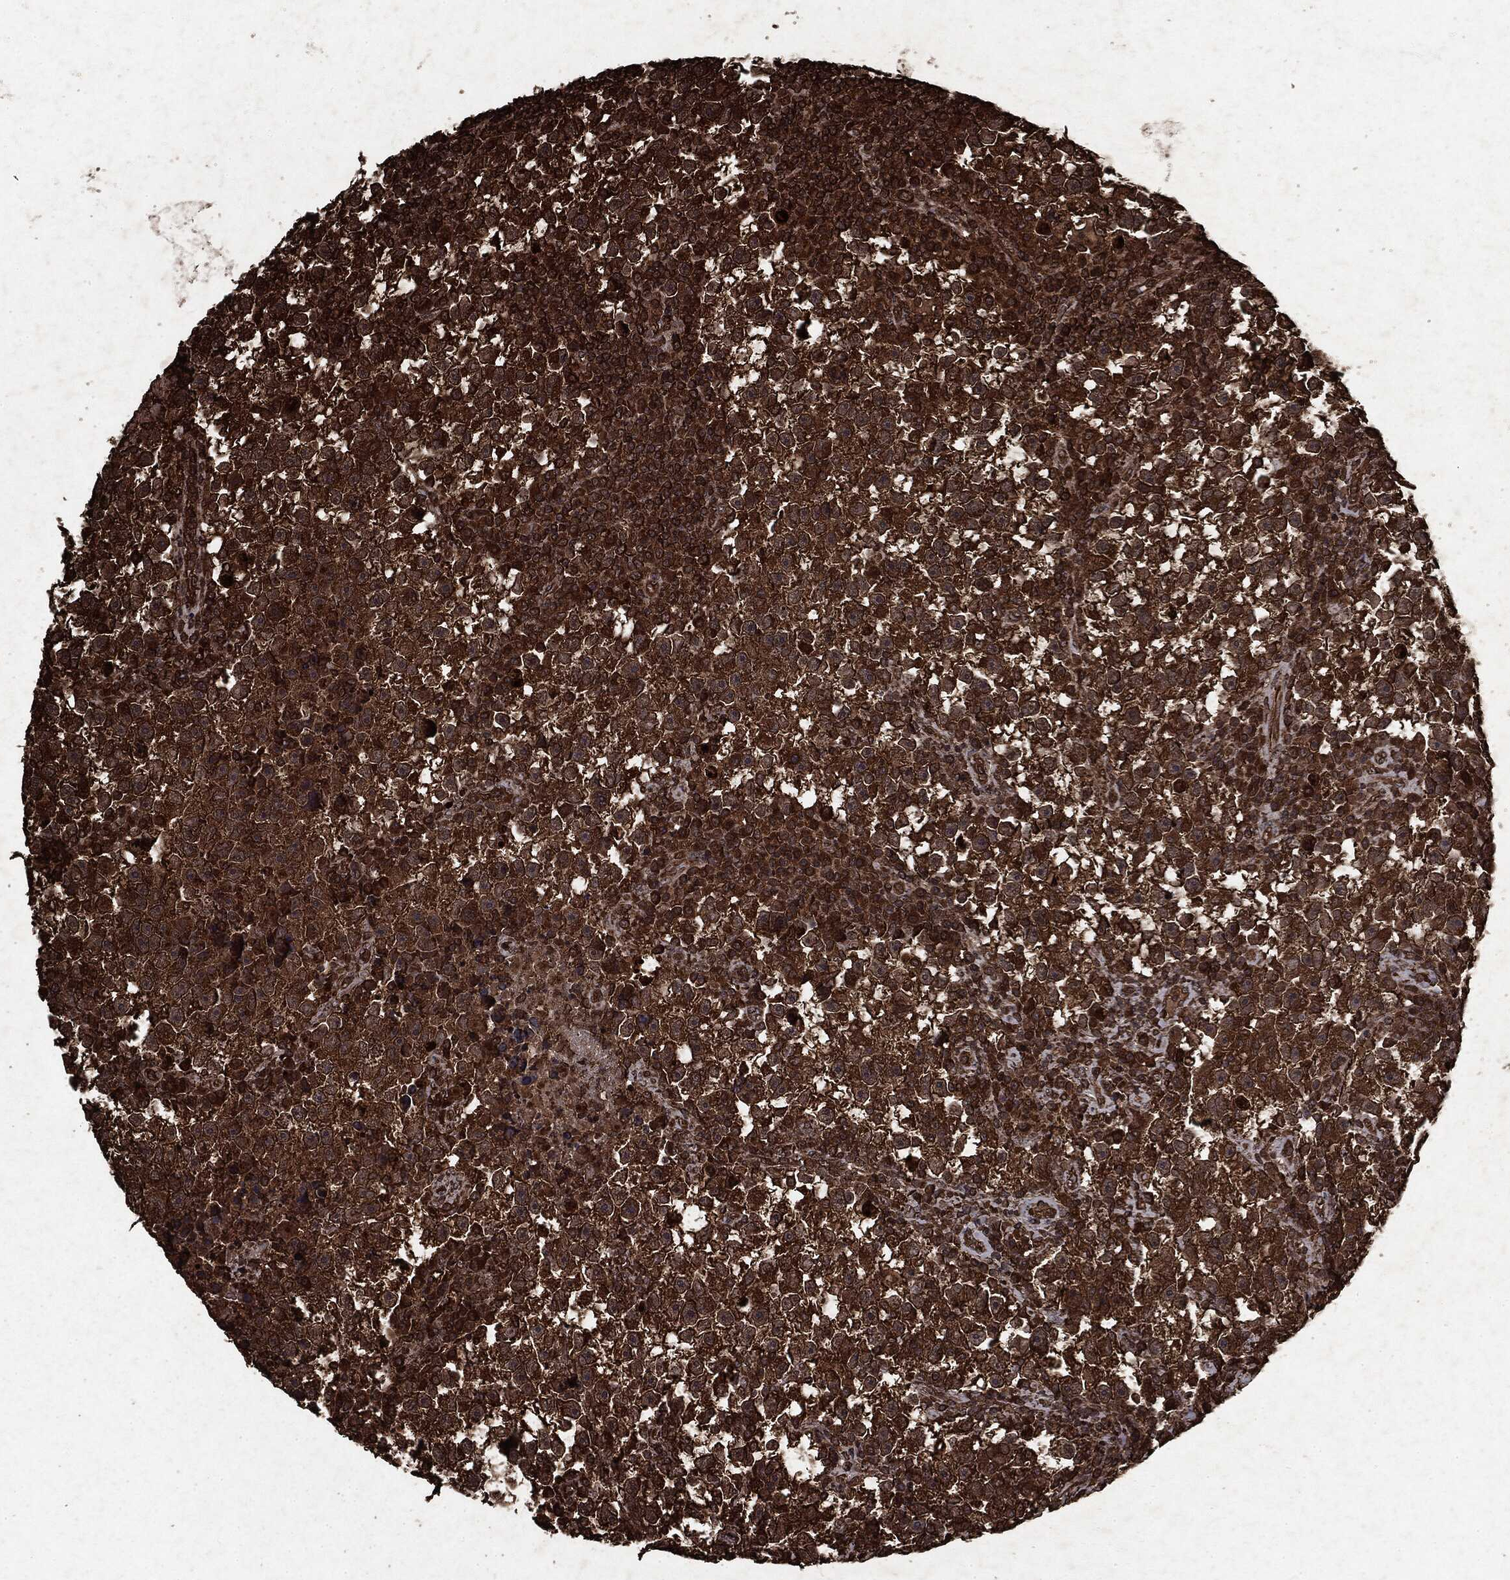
{"staining": {"intensity": "strong", "quantity": ">75%", "location": "cytoplasmic/membranous"}, "tissue": "testis cancer", "cell_type": "Tumor cells", "image_type": "cancer", "snomed": [{"axis": "morphology", "description": "Seminoma, NOS"}, {"axis": "topography", "description": "Testis"}], "caption": "Brown immunohistochemical staining in human testis cancer (seminoma) exhibits strong cytoplasmic/membranous staining in about >75% of tumor cells. (DAB (3,3'-diaminobenzidine) IHC, brown staining for protein, blue staining for nuclei).", "gene": "ARAF", "patient": {"sex": "male", "age": 47}}